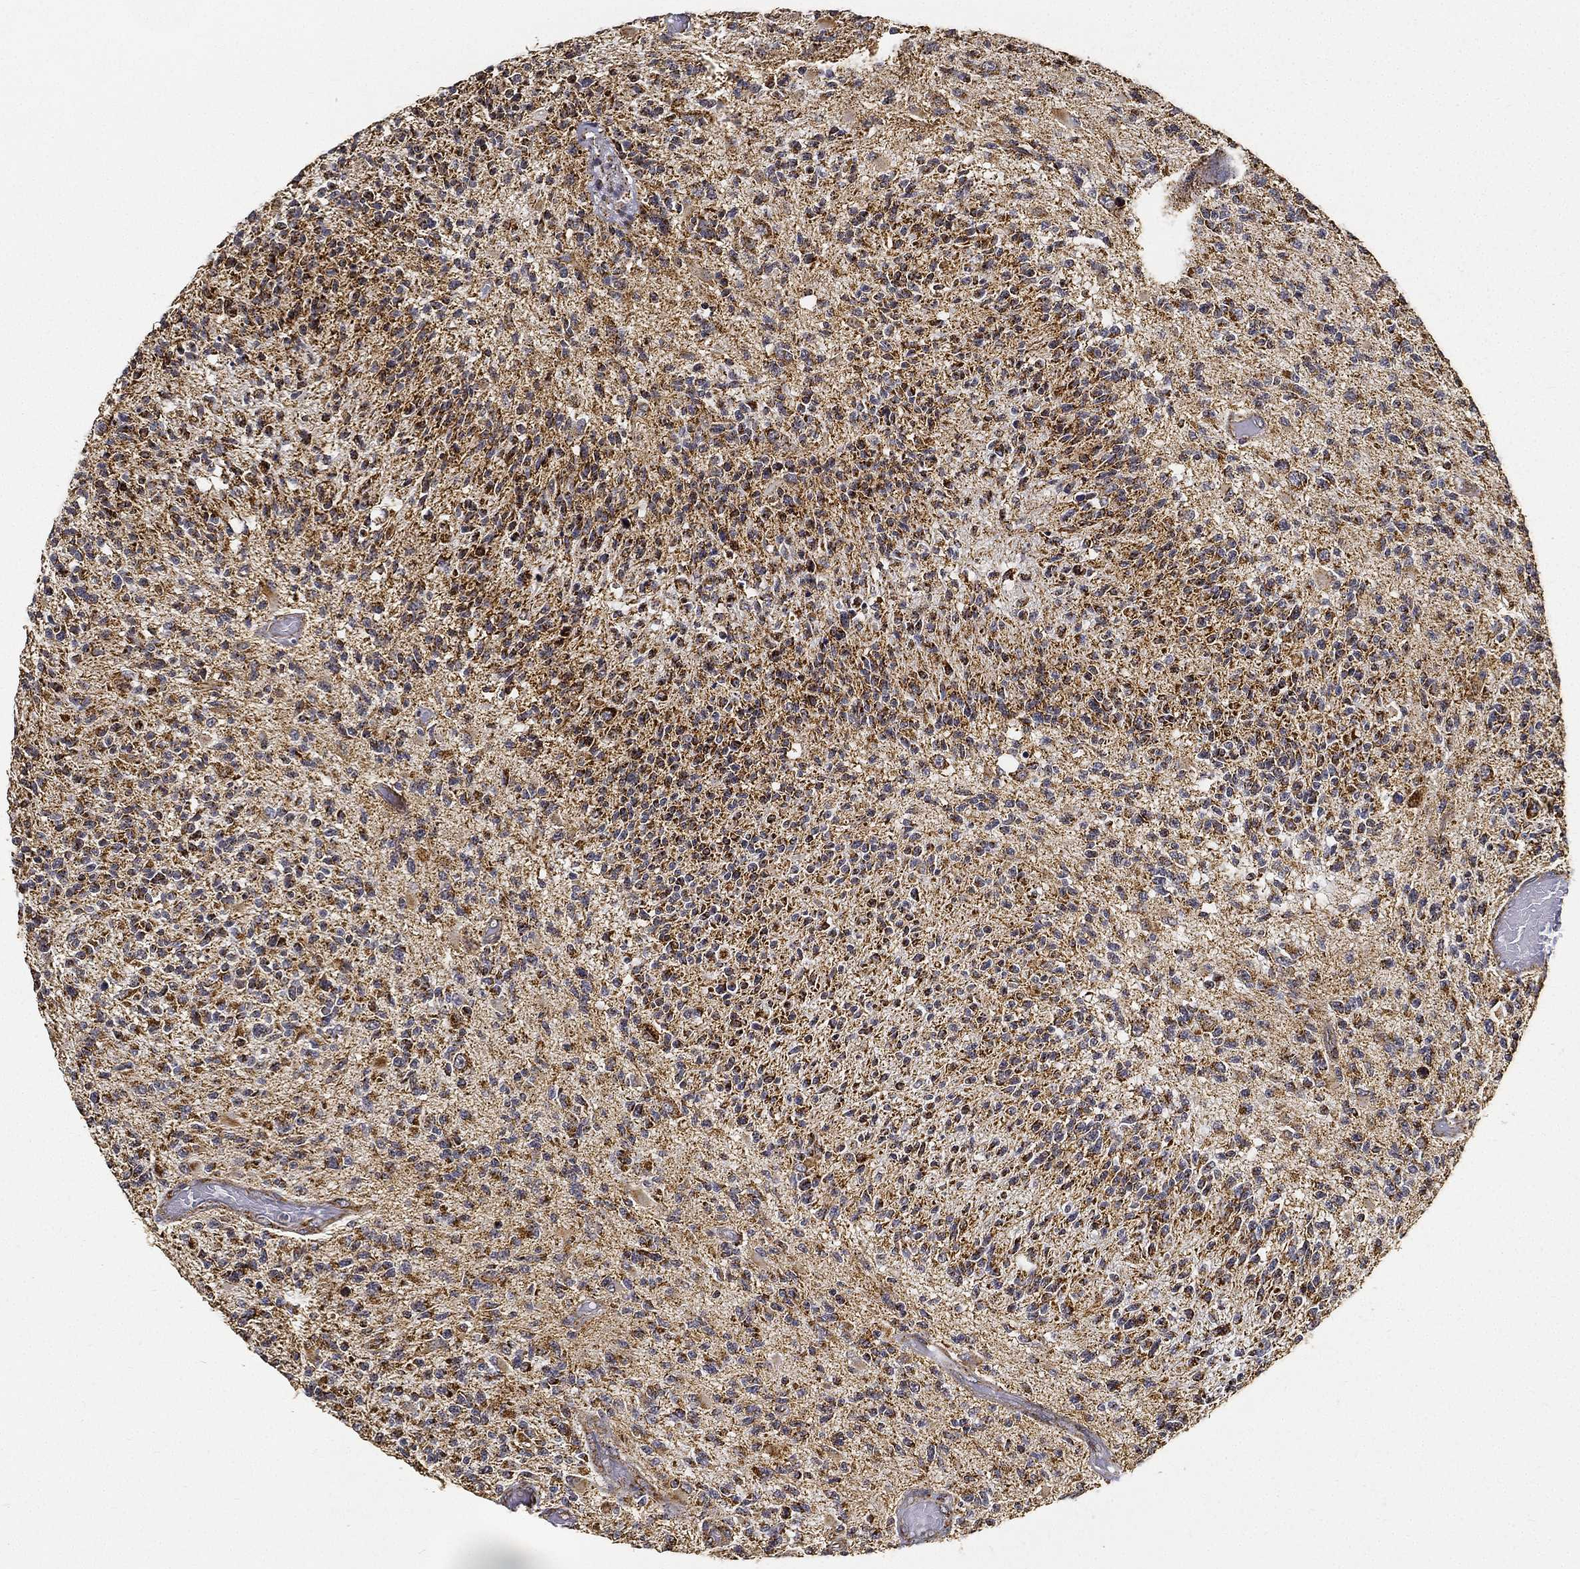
{"staining": {"intensity": "moderate", "quantity": ">75%", "location": "cytoplasmic/membranous"}, "tissue": "glioma", "cell_type": "Tumor cells", "image_type": "cancer", "snomed": [{"axis": "morphology", "description": "Glioma, malignant, High grade"}, {"axis": "topography", "description": "Brain"}], "caption": "Brown immunohistochemical staining in human malignant glioma (high-grade) shows moderate cytoplasmic/membranous positivity in about >75% of tumor cells.", "gene": "NDUFAB1", "patient": {"sex": "female", "age": 63}}